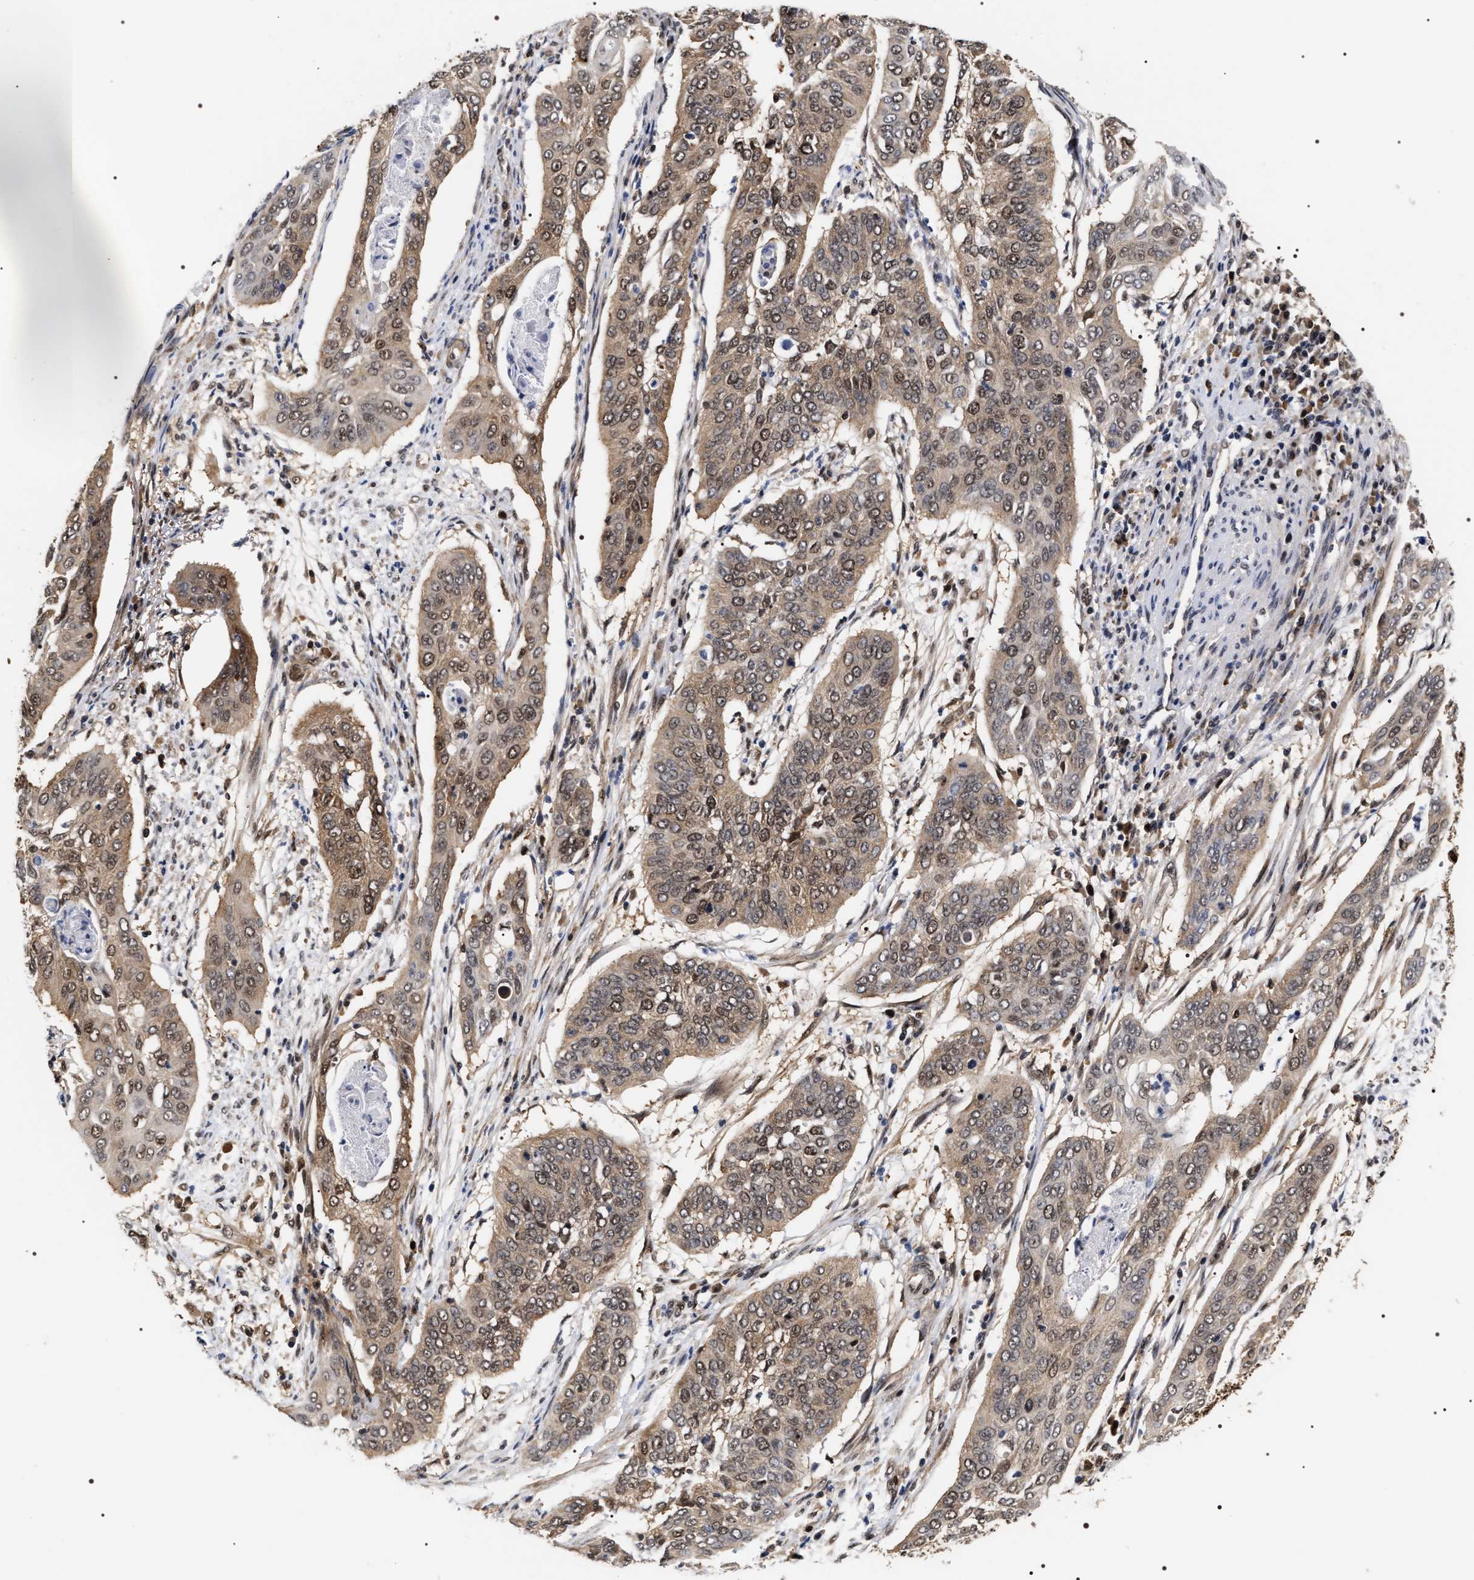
{"staining": {"intensity": "weak", "quantity": ">75%", "location": "cytoplasmic/membranous,nuclear"}, "tissue": "cervical cancer", "cell_type": "Tumor cells", "image_type": "cancer", "snomed": [{"axis": "morphology", "description": "Squamous cell carcinoma, NOS"}, {"axis": "topography", "description": "Cervix"}], "caption": "Protein staining of cervical squamous cell carcinoma tissue demonstrates weak cytoplasmic/membranous and nuclear expression in approximately >75% of tumor cells. (IHC, brightfield microscopy, high magnification).", "gene": "BAG6", "patient": {"sex": "female", "age": 39}}